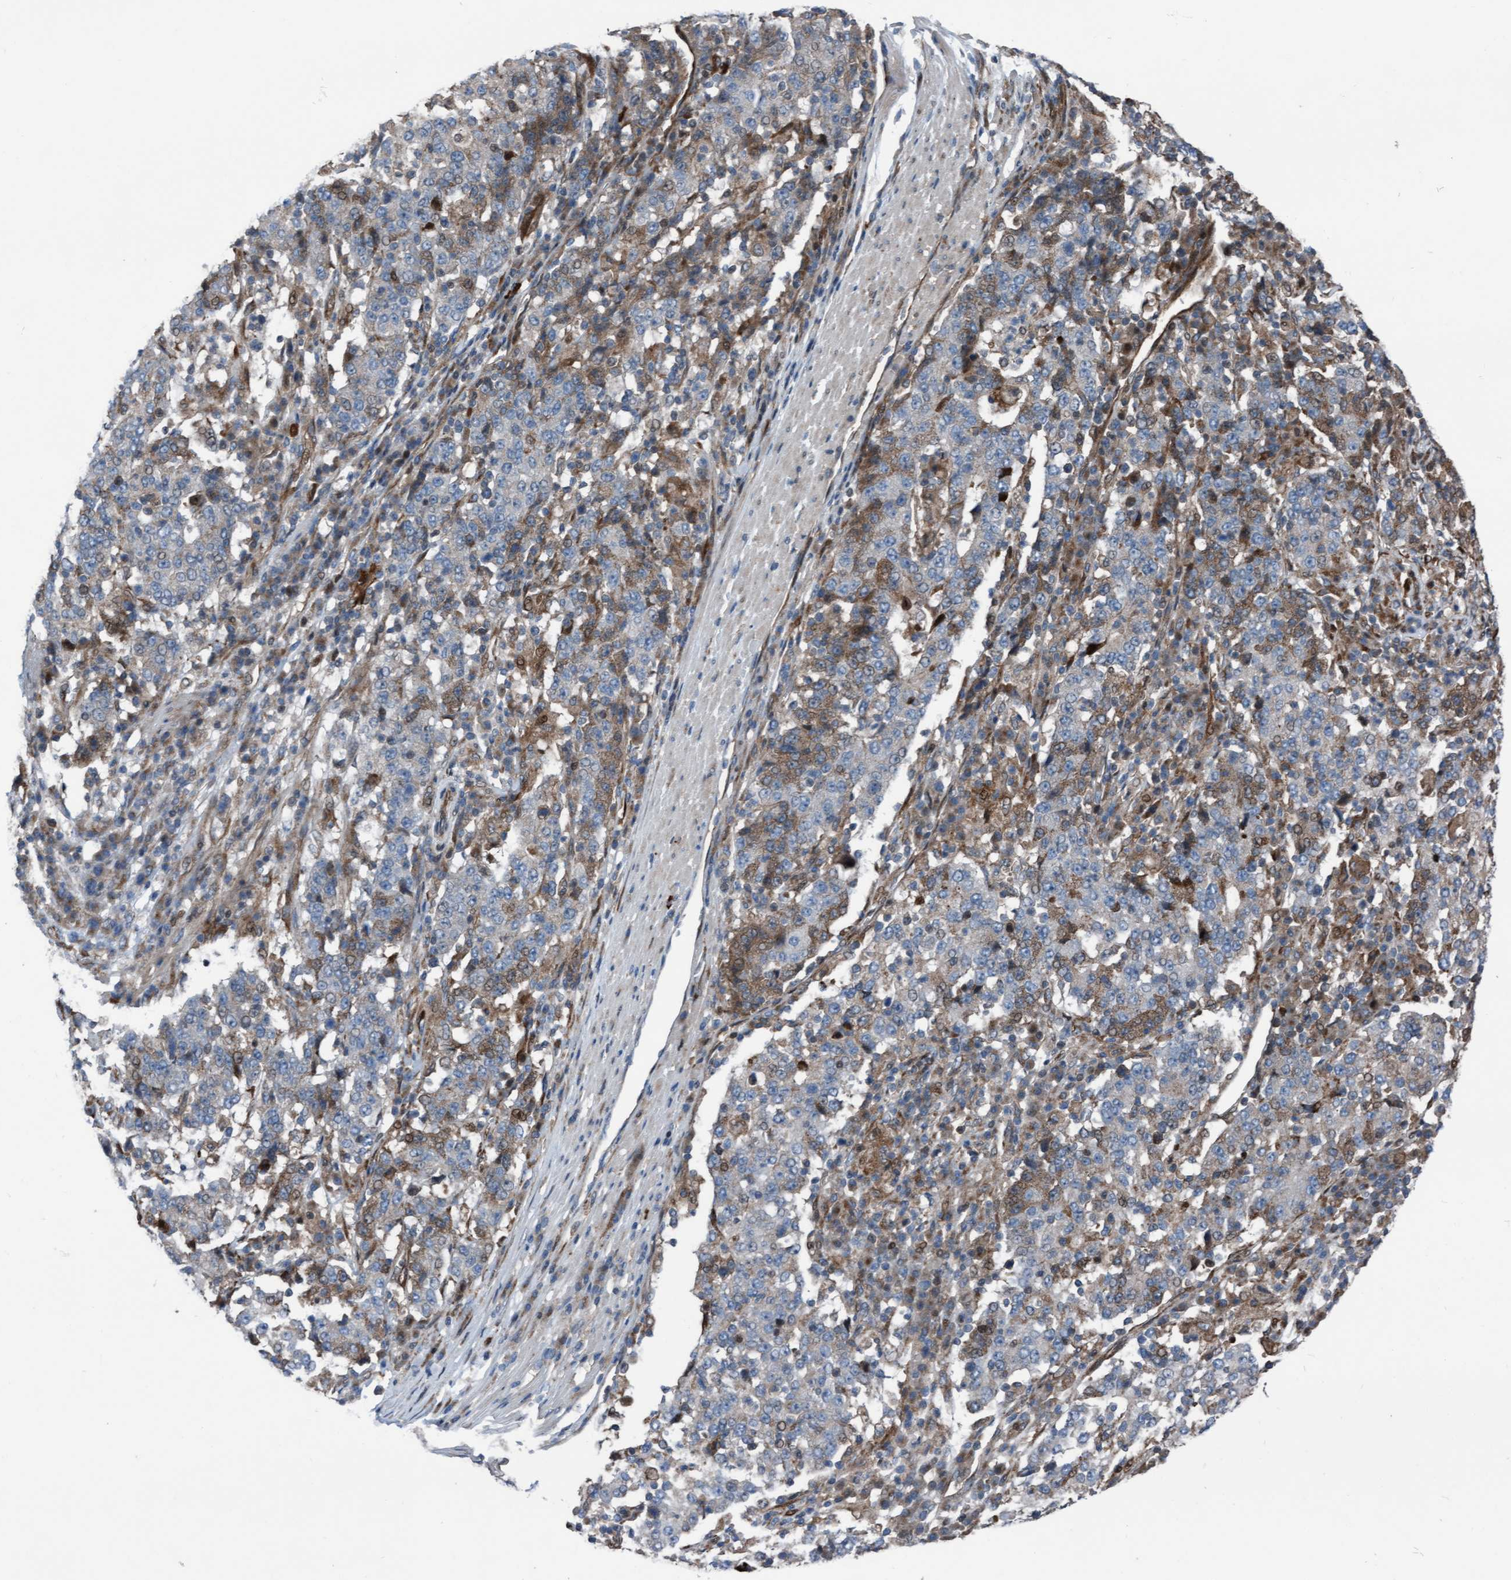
{"staining": {"intensity": "weak", "quantity": "<25%", "location": "cytoplasmic/membranous"}, "tissue": "stomach cancer", "cell_type": "Tumor cells", "image_type": "cancer", "snomed": [{"axis": "morphology", "description": "Adenocarcinoma, NOS"}, {"axis": "topography", "description": "Stomach"}], "caption": "Stomach adenocarcinoma was stained to show a protein in brown. There is no significant expression in tumor cells.", "gene": "KLHL26", "patient": {"sex": "male", "age": 59}}